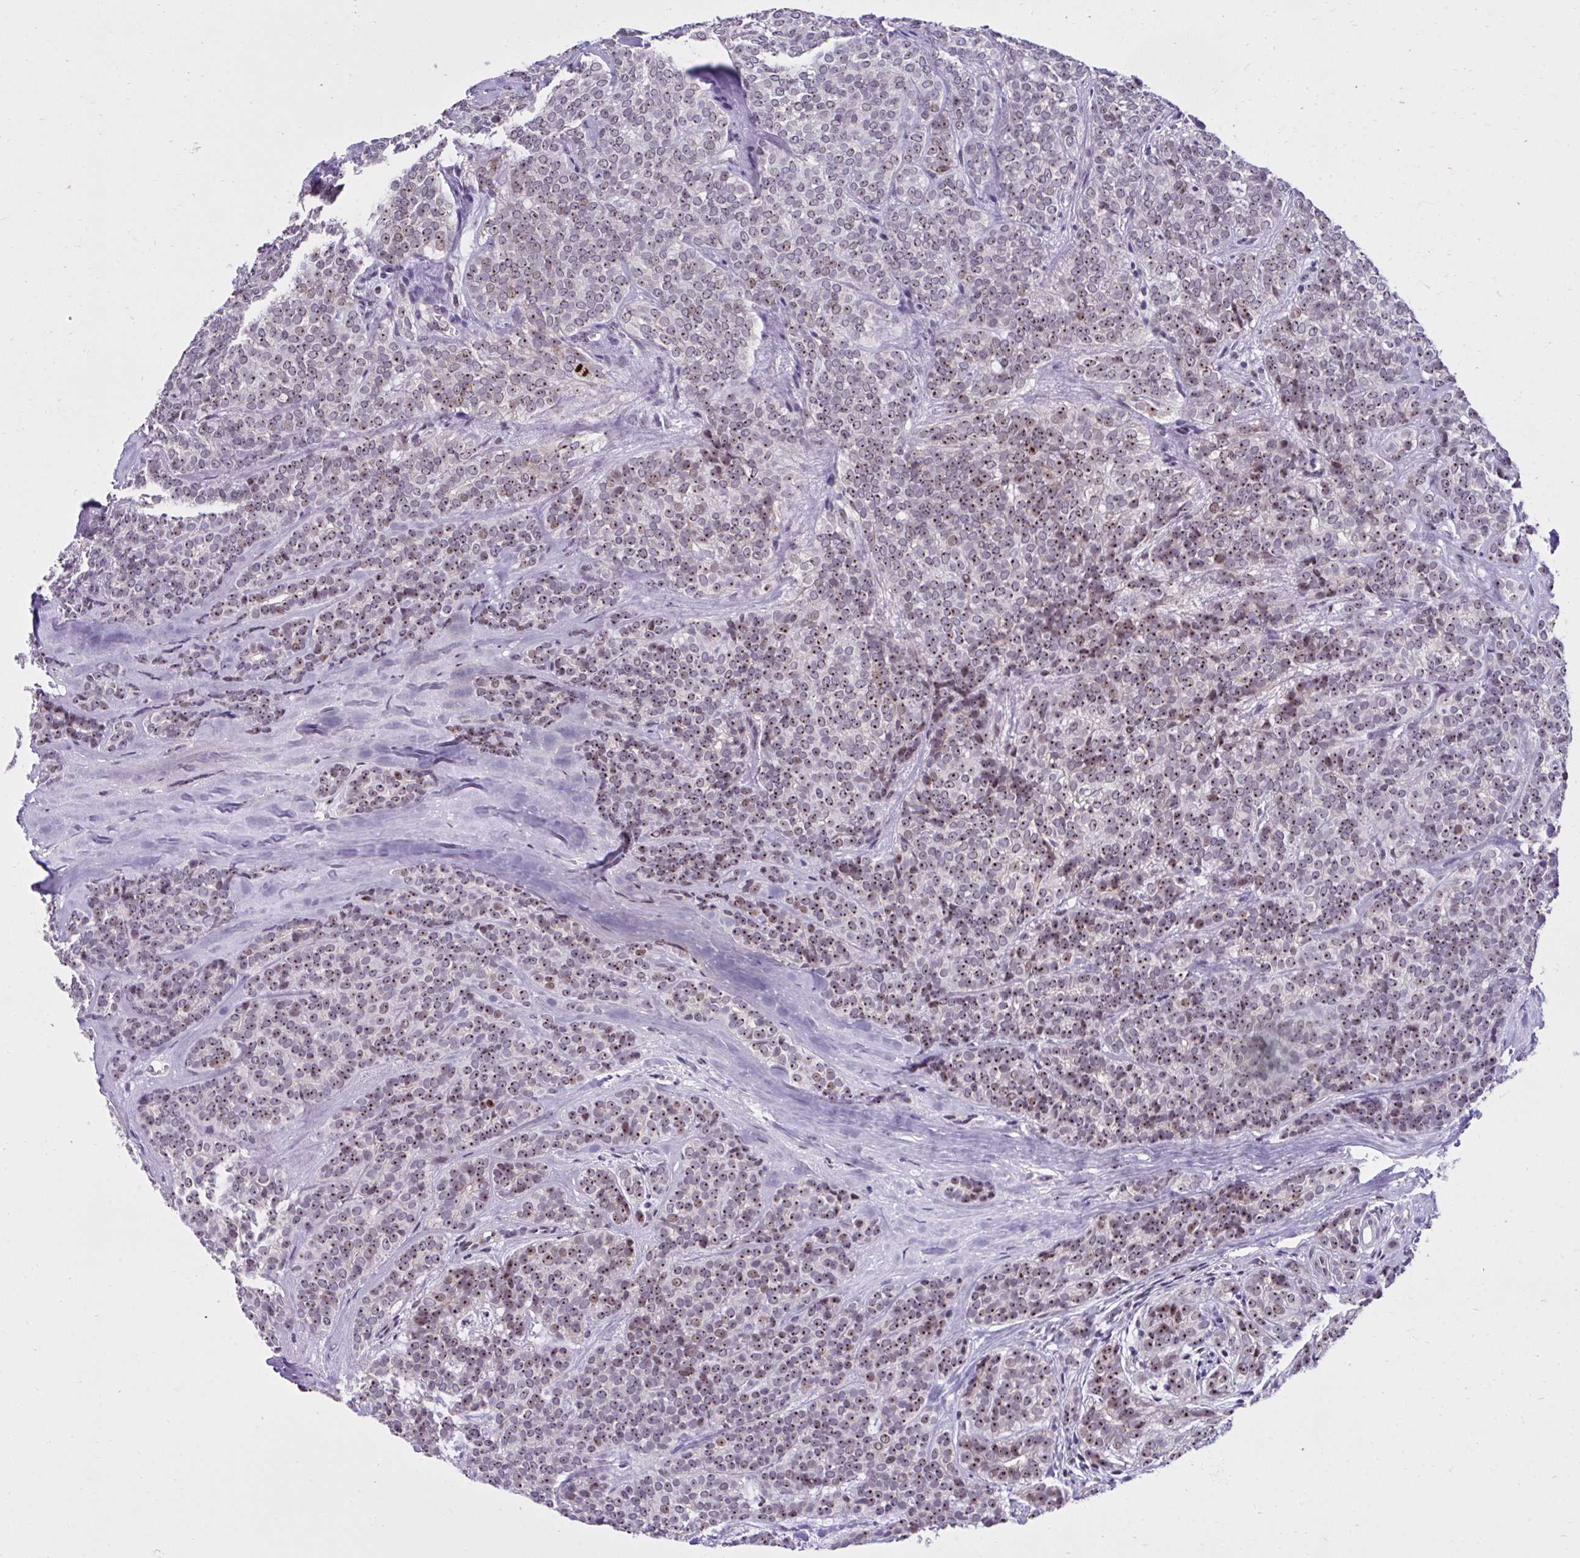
{"staining": {"intensity": "strong", "quantity": ">75%", "location": "nuclear"}, "tissue": "head and neck cancer", "cell_type": "Tumor cells", "image_type": "cancer", "snomed": [{"axis": "morphology", "description": "Normal tissue, NOS"}, {"axis": "morphology", "description": "Adenocarcinoma, NOS"}, {"axis": "topography", "description": "Oral tissue"}, {"axis": "topography", "description": "Head-Neck"}], "caption": "Immunohistochemistry micrograph of head and neck adenocarcinoma stained for a protein (brown), which demonstrates high levels of strong nuclear expression in about >75% of tumor cells.", "gene": "CEP72", "patient": {"sex": "female", "age": 57}}